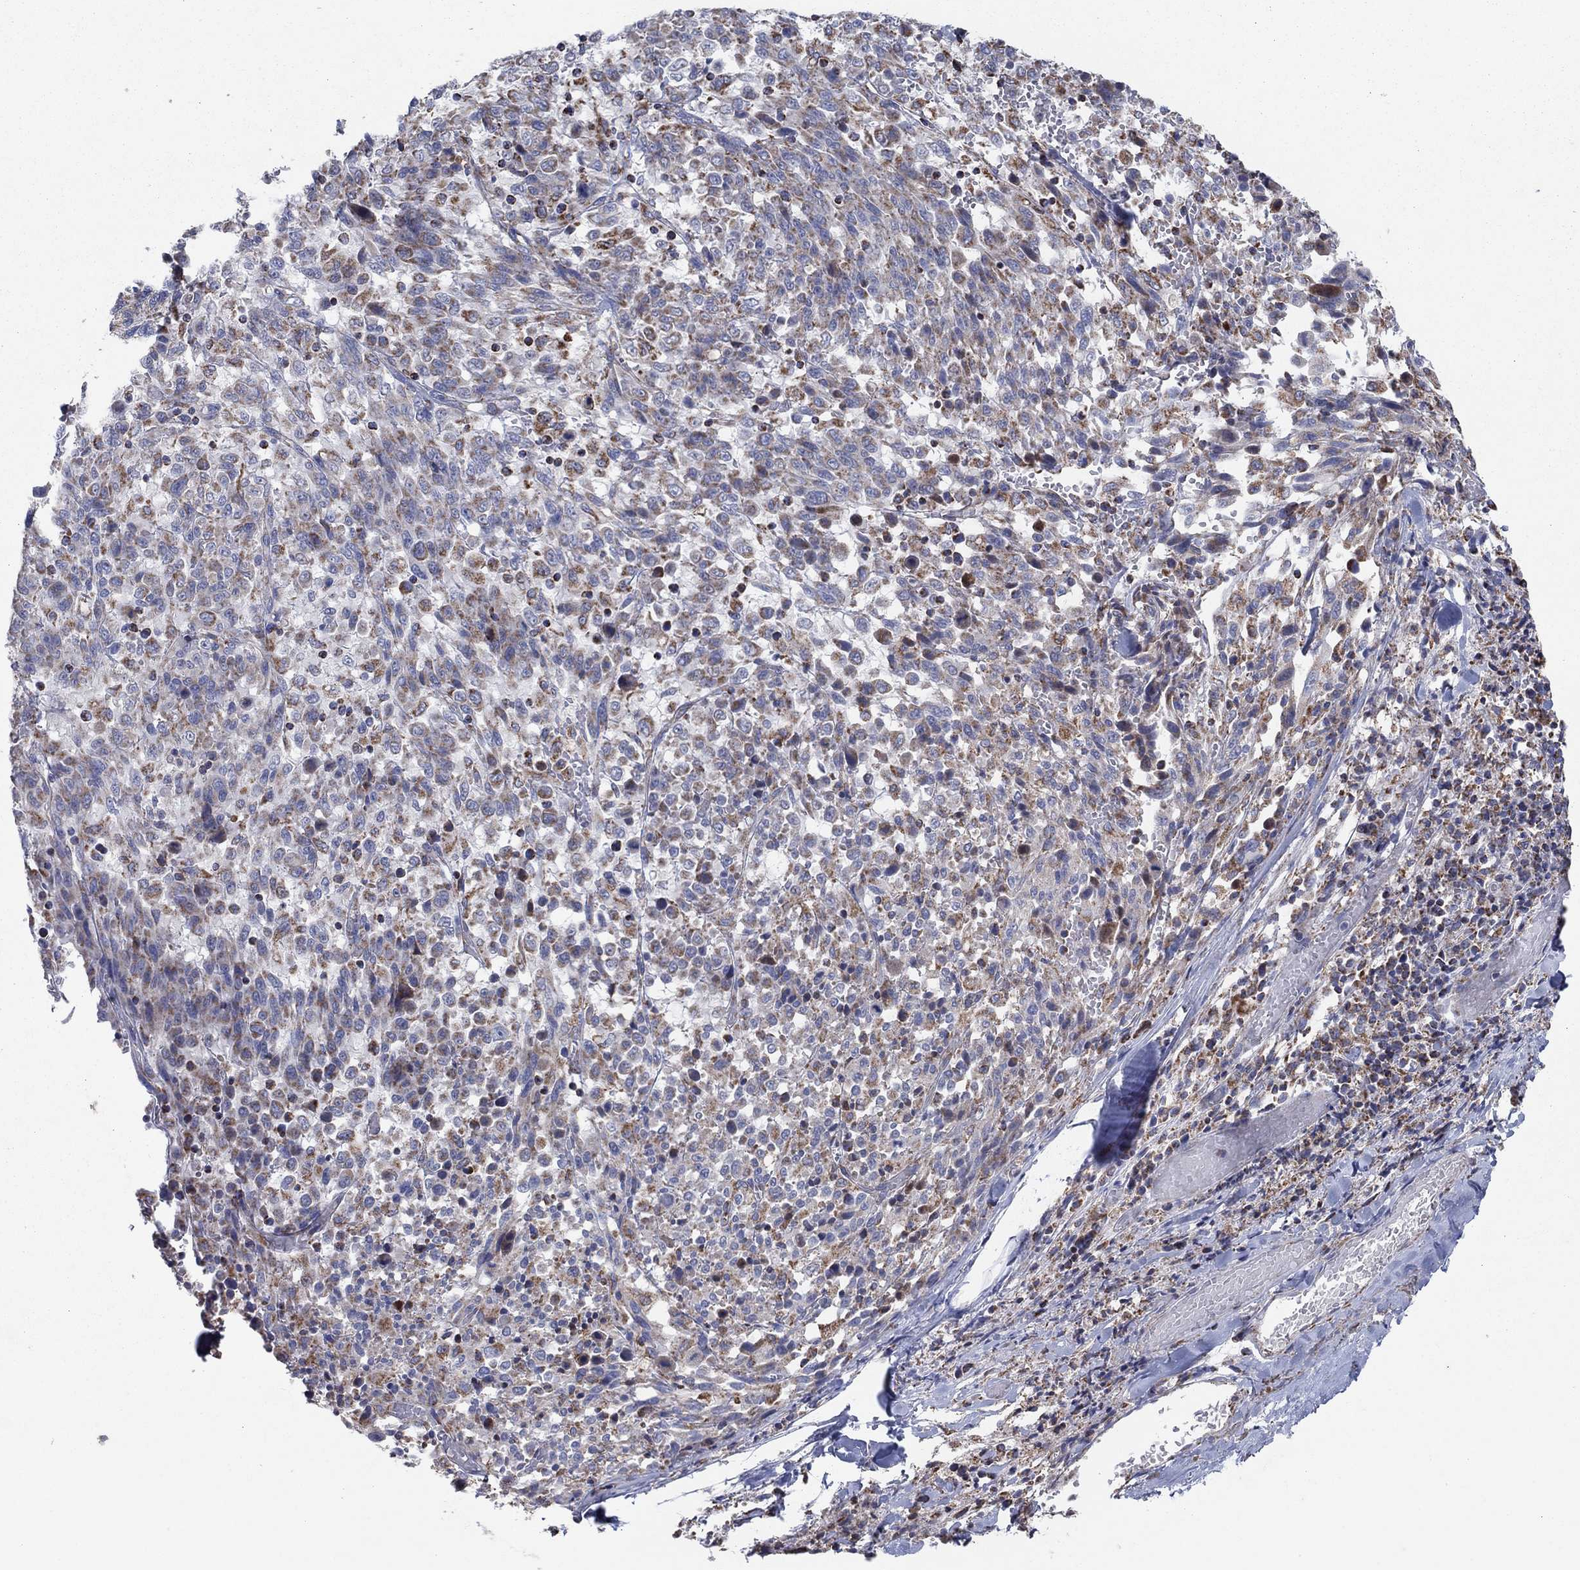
{"staining": {"intensity": "strong", "quantity": "<25%", "location": "cytoplasmic/membranous"}, "tissue": "melanoma", "cell_type": "Tumor cells", "image_type": "cancer", "snomed": [{"axis": "morphology", "description": "Malignant melanoma, NOS"}, {"axis": "topography", "description": "Skin"}], "caption": "Protein positivity by immunohistochemistry (IHC) demonstrates strong cytoplasmic/membranous staining in about <25% of tumor cells in malignant melanoma.", "gene": "C9orf85", "patient": {"sex": "female", "age": 91}}